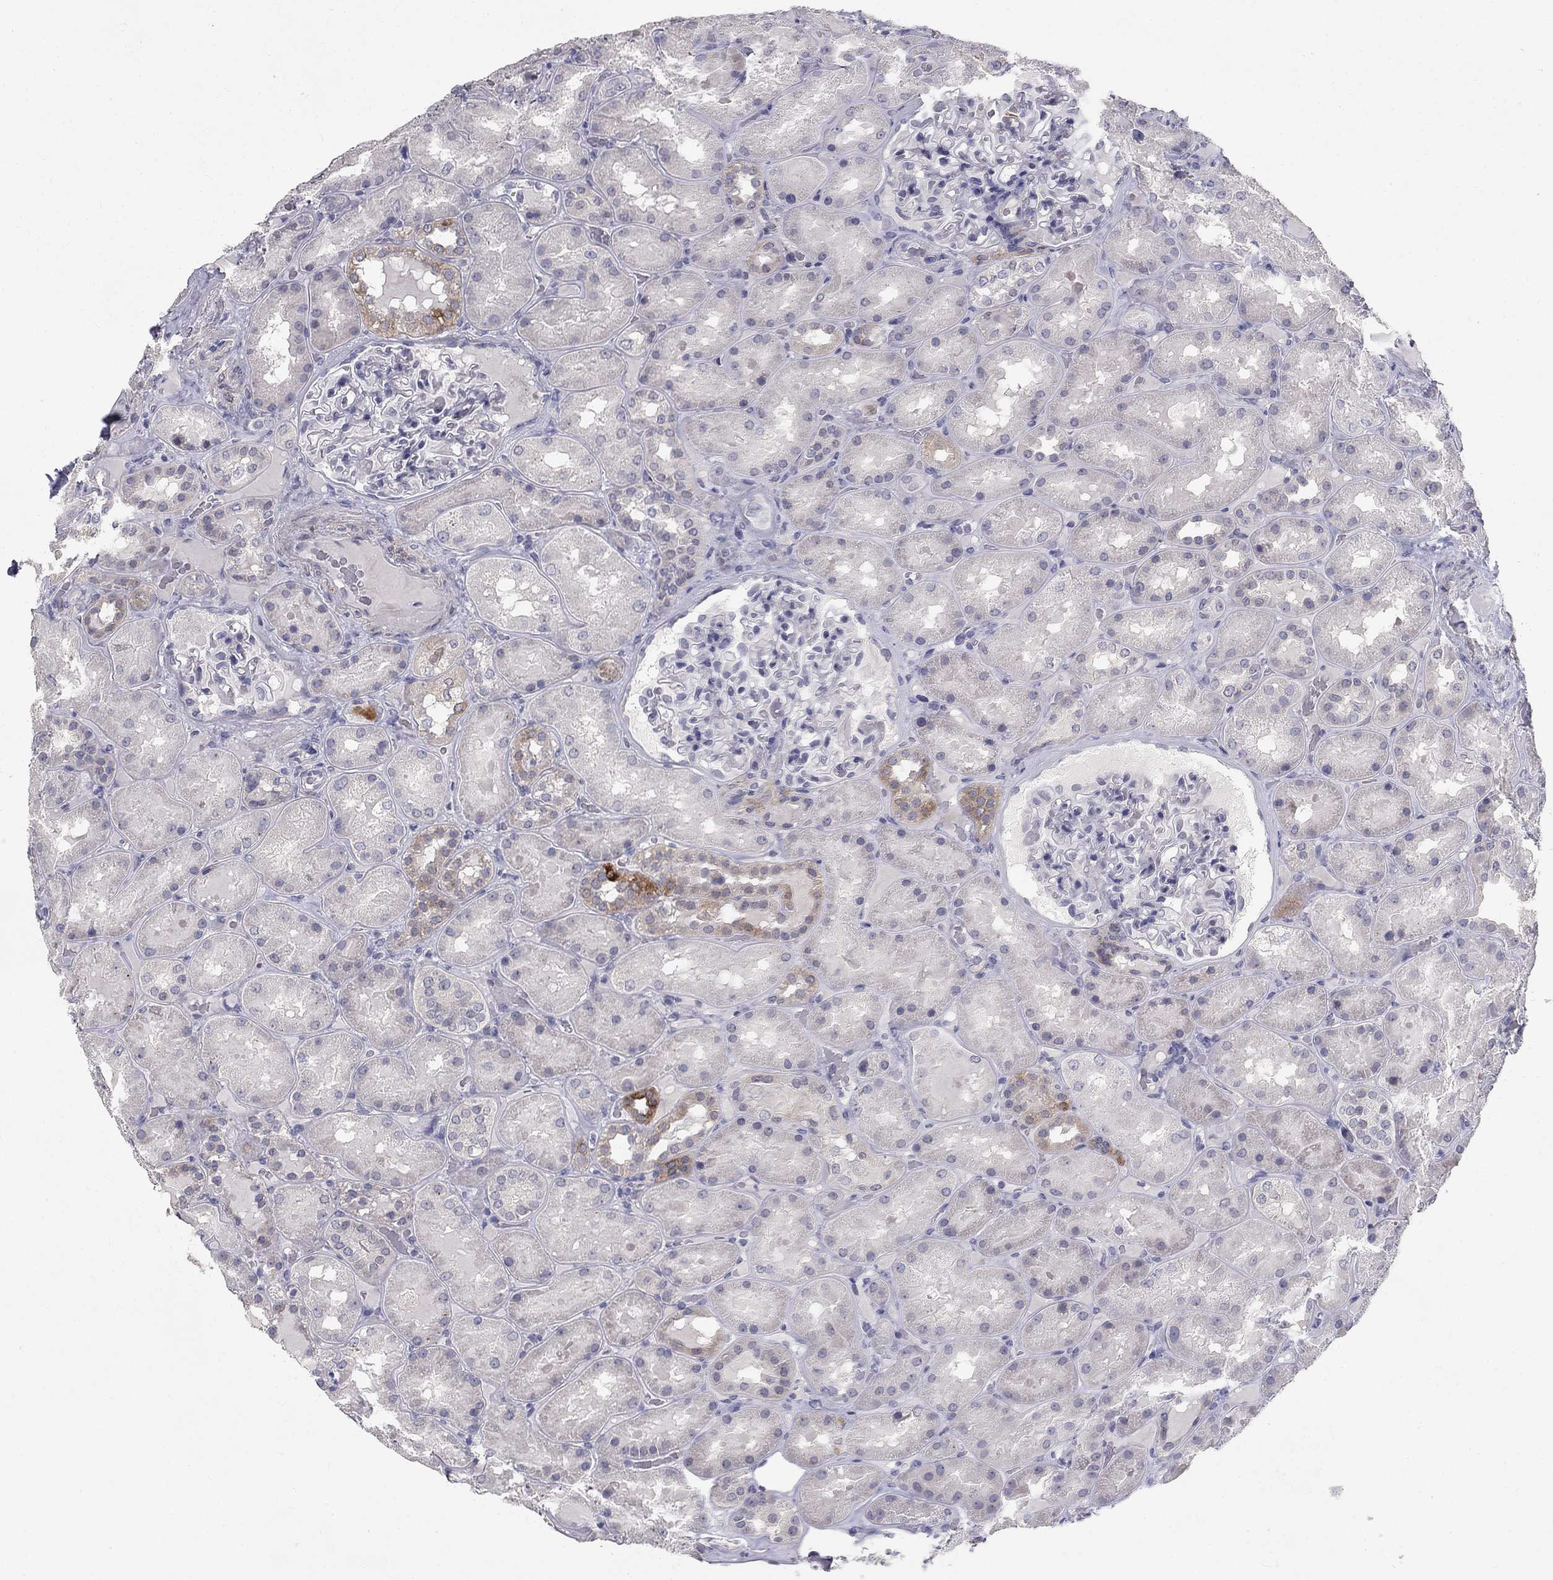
{"staining": {"intensity": "negative", "quantity": "none", "location": "none"}, "tissue": "kidney", "cell_type": "Cells in glomeruli", "image_type": "normal", "snomed": [{"axis": "morphology", "description": "Normal tissue, NOS"}, {"axis": "topography", "description": "Kidney"}], "caption": "An immunohistochemistry (IHC) image of unremarkable kidney is shown. There is no staining in cells in glomeruli of kidney. (DAB (3,3'-diaminobenzidine) IHC with hematoxylin counter stain).", "gene": "NTRK2", "patient": {"sex": "male", "age": 73}}